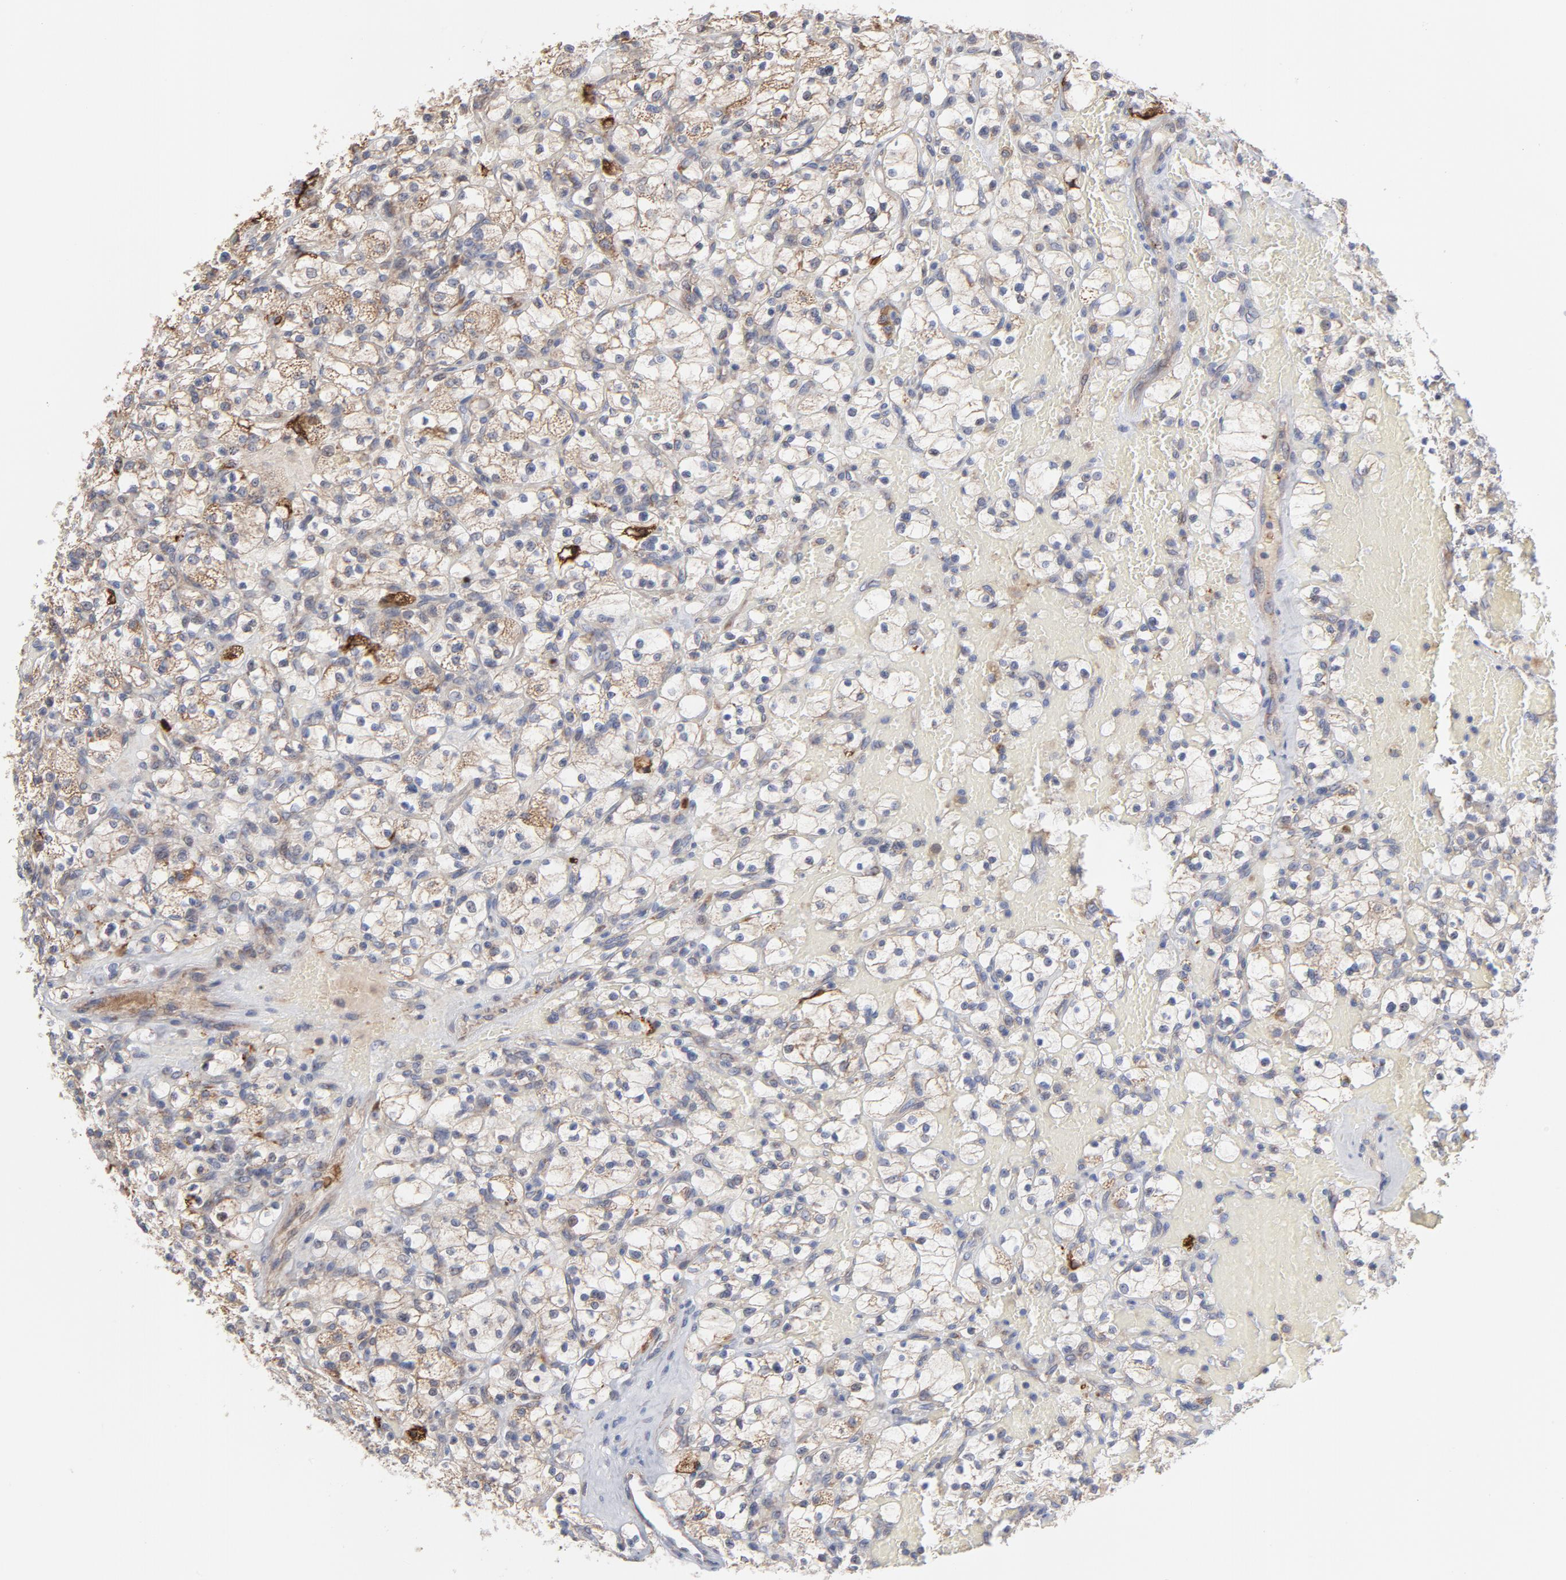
{"staining": {"intensity": "weak", "quantity": ">75%", "location": "cytoplasmic/membranous"}, "tissue": "renal cancer", "cell_type": "Tumor cells", "image_type": "cancer", "snomed": [{"axis": "morphology", "description": "Adenocarcinoma, NOS"}, {"axis": "topography", "description": "Kidney"}], "caption": "This is an image of immunohistochemistry staining of renal adenocarcinoma, which shows weak positivity in the cytoplasmic/membranous of tumor cells.", "gene": "PPFIBP2", "patient": {"sex": "female", "age": 83}}